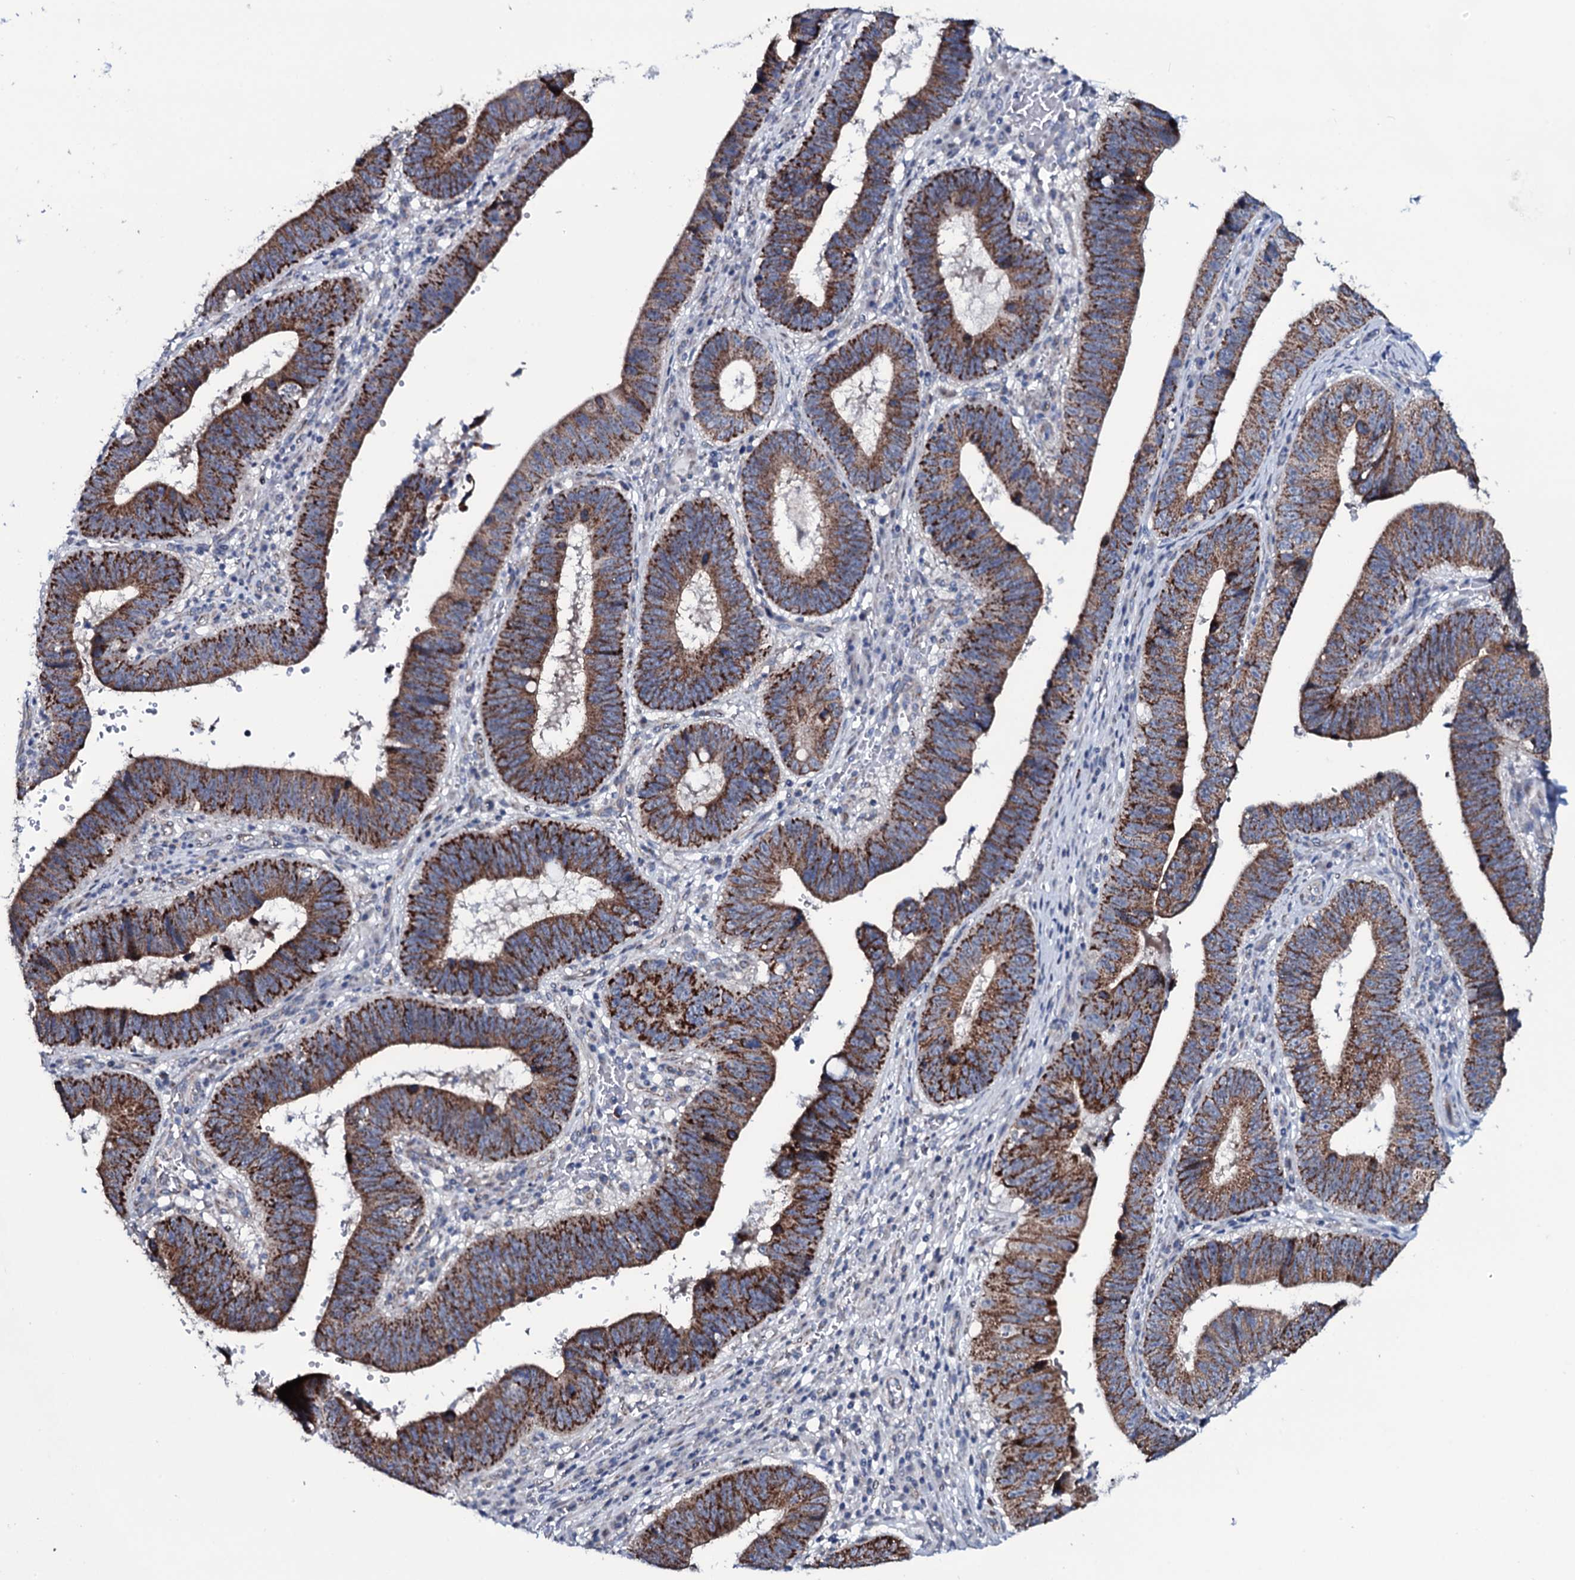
{"staining": {"intensity": "strong", "quantity": ">75%", "location": "cytoplasmic/membranous"}, "tissue": "stomach cancer", "cell_type": "Tumor cells", "image_type": "cancer", "snomed": [{"axis": "morphology", "description": "Adenocarcinoma, NOS"}, {"axis": "topography", "description": "Stomach"}], "caption": "Human adenocarcinoma (stomach) stained with a brown dye exhibits strong cytoplasmic/membranous positive expression in approximately >75% of tumor cells.", "gene": "WIPF3", "patient": {"sex": "male", "age": 59}}